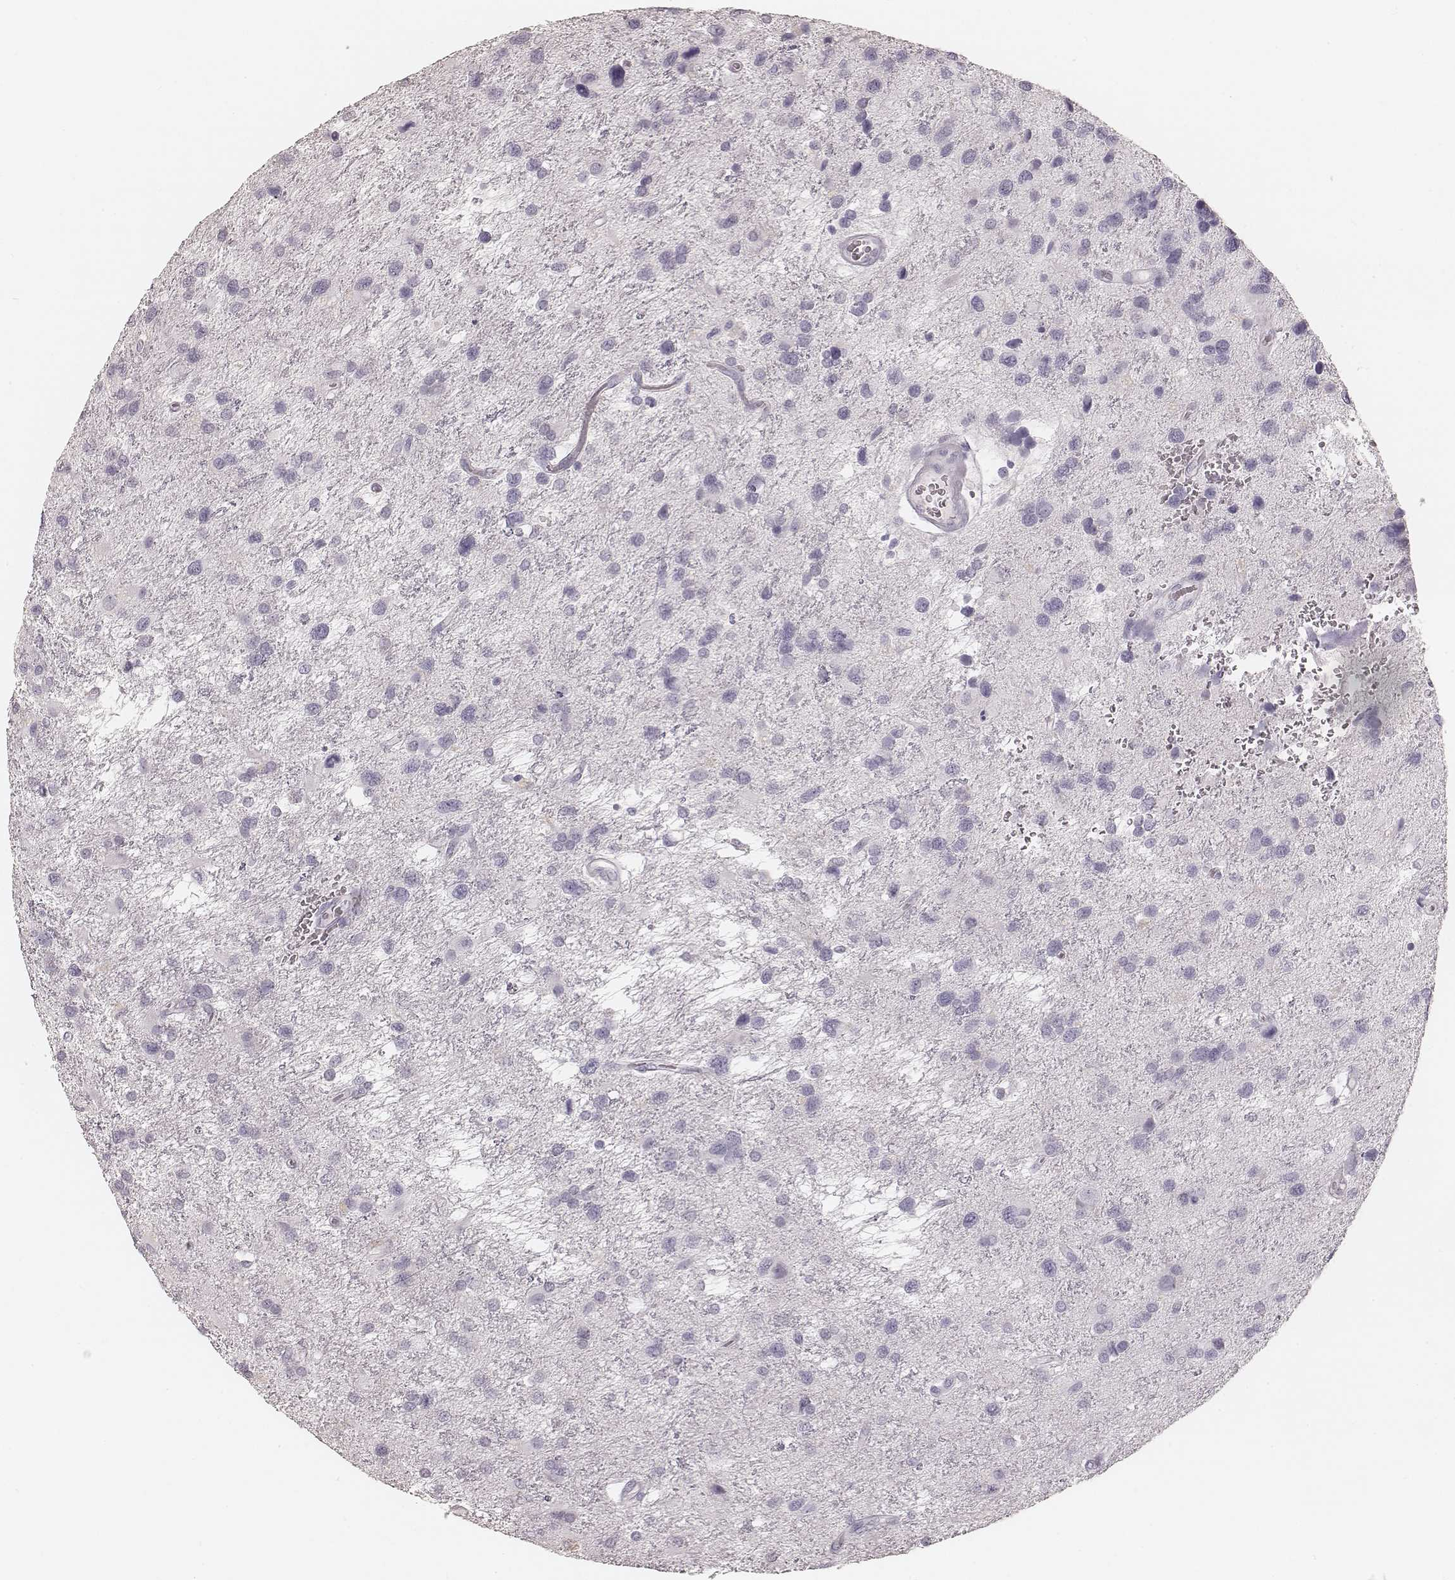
{"staining": {"intensity": "negative", "quantity": "none", "location": "none"}, "tissue": "glioma", "cell_type": "Tumor cells", "image_type": "cancer", "snomed": [{"axis": "morphology", "description": "Glioma, malignant, NOS"}, {"axis": "morphology", "description": "Glioma, malignant, High grade"}, {"axis": "topography", "description": "Brain"}], "caption": "High power microscopy histopathology image of an immunohistochemistry histopathology image of malignant glioma (high-grade), revealing no significant positivity in tumor cells.", "gene": "KRT26", "patient": {"sex": "female", "age": 71}}